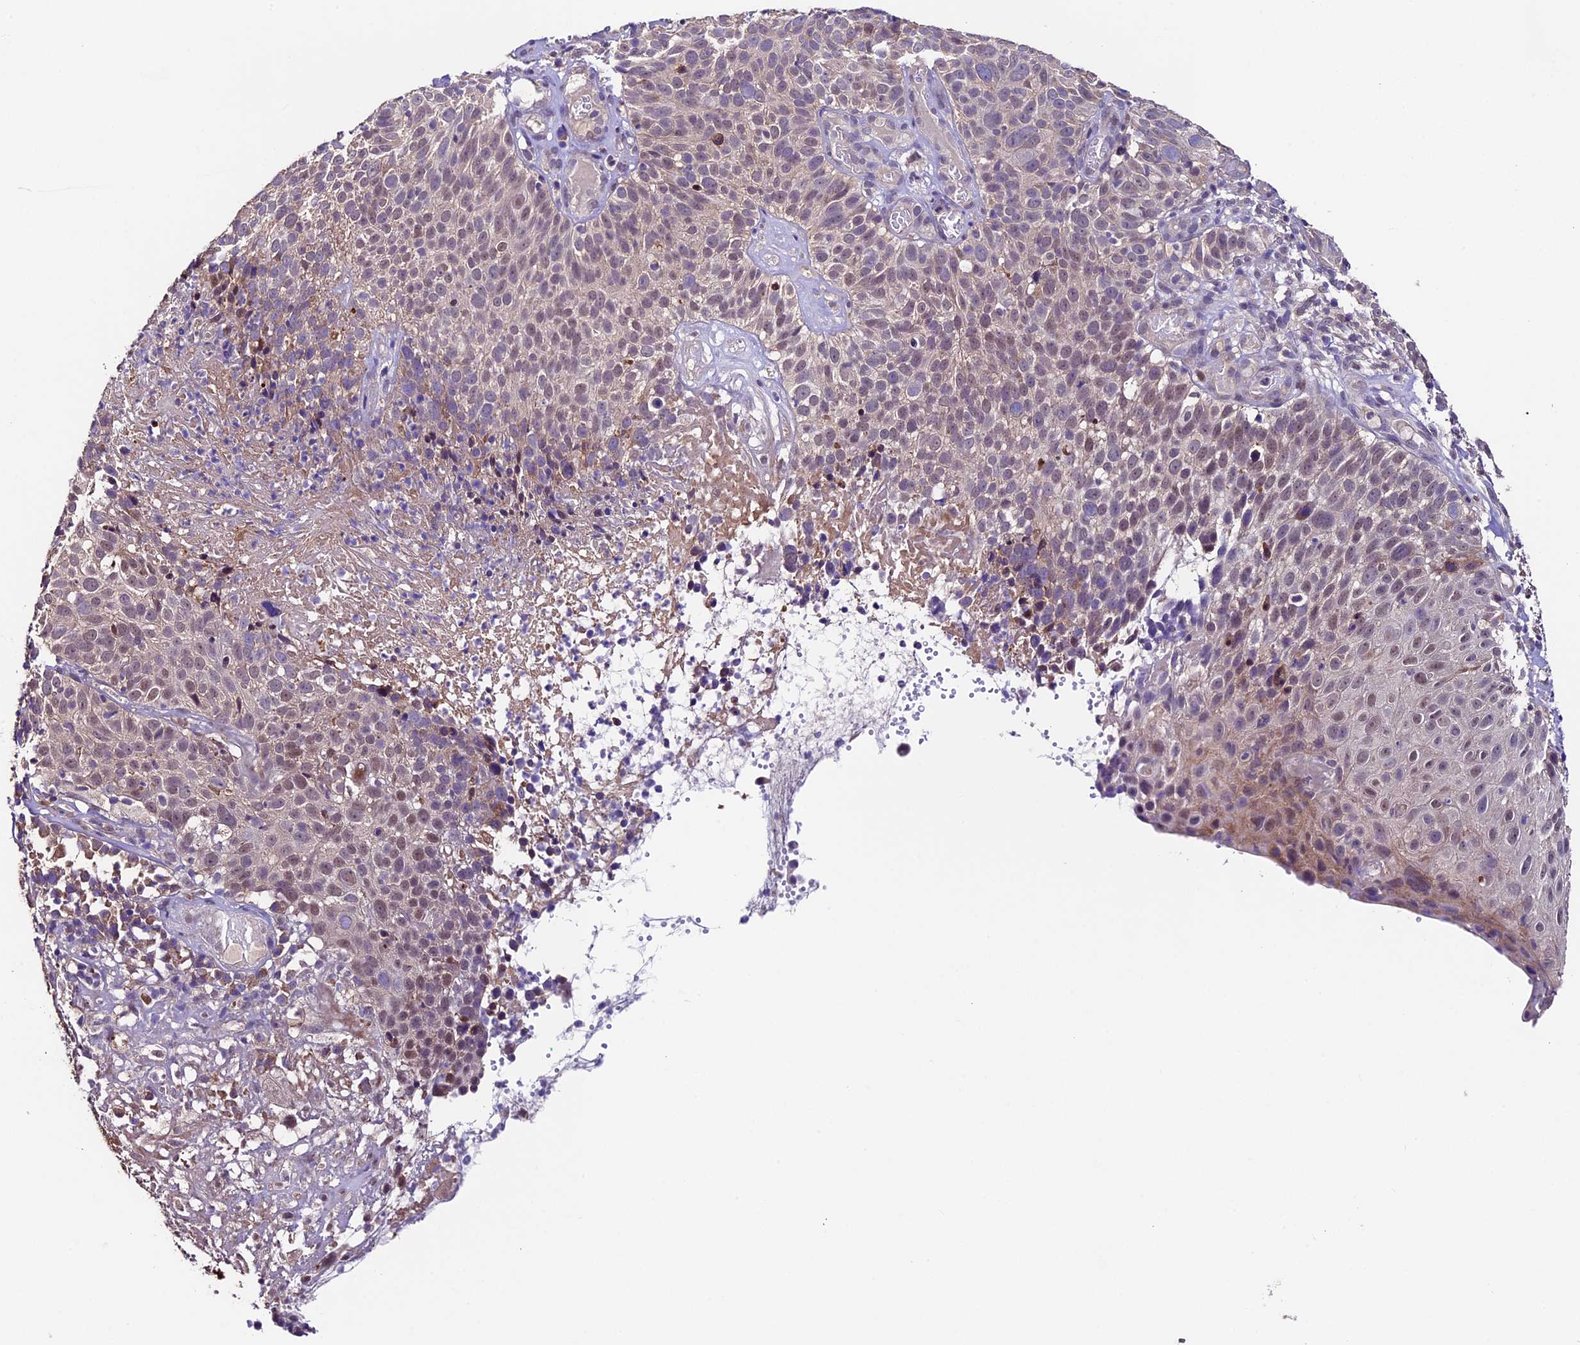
{"staining": {"intensity": "weak", "quantity": "<25%", "location": "cytoplasmic/membranous,nuclear"}, "tissue": "cervical cancer", "cell_type": "Tumor cells", "image_type": "cancer", "snomed": [{"axis": "morphology", "description": "Squamous cell carcinoma, NOS"}, {"axis": "topography", "description": "Cervix"}], "caption": "DAB (3,3'-diaminobenzidine) immunohistochemical staining of human cervical squamous cell carcinoma exhibits no significant staining in tumor cells.", "gene": "SBNO2", "patient": {"sex": "female", "age": 74}}